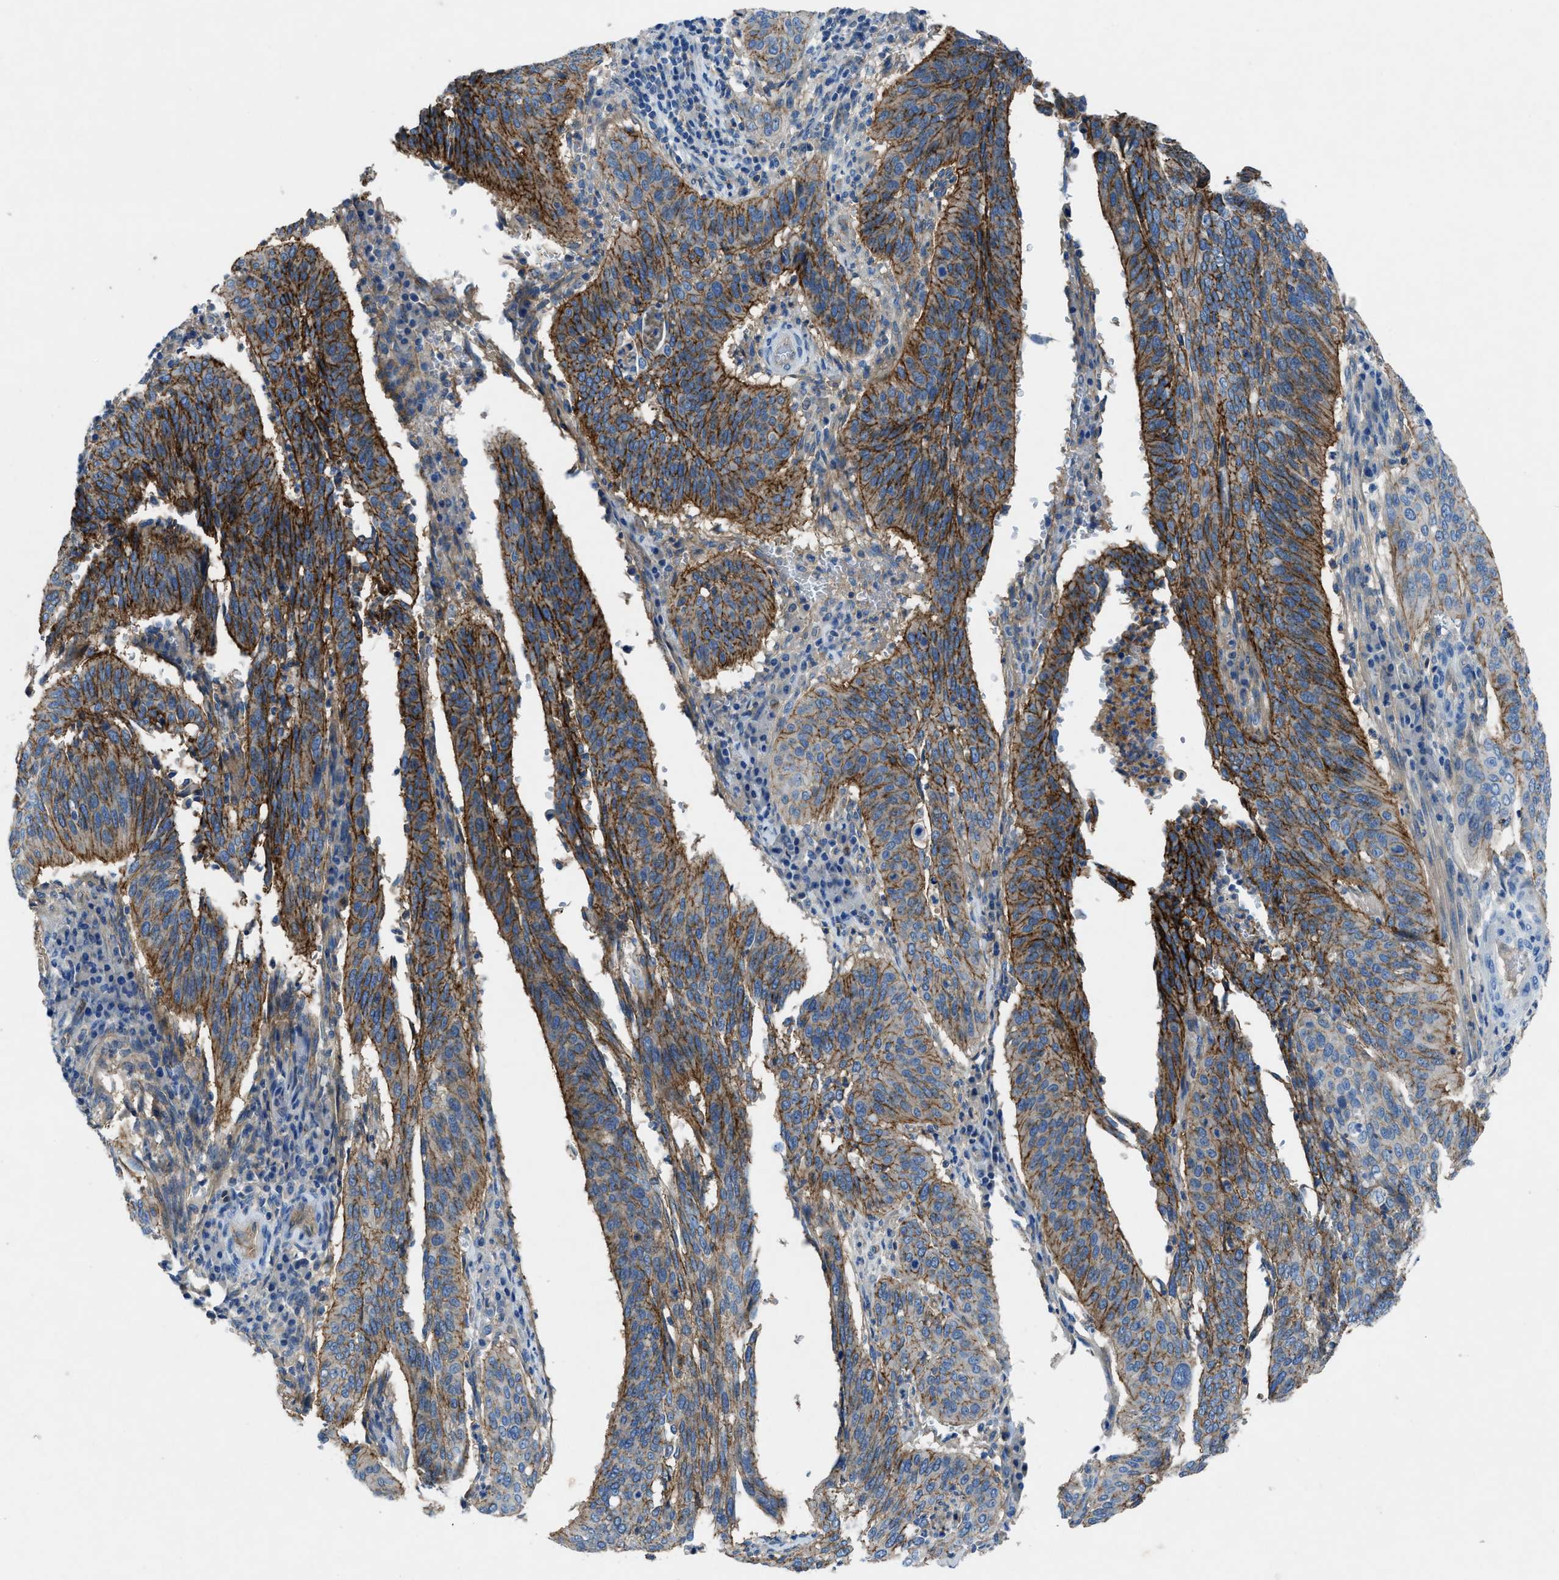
{"staining": {"intensity": "strong", "quantity": ">75%", "location": "cytoplasmic/membranous"}, "tissue": "cervical cancer", "cell_type": "Tumor cells", "image_type": "cancer", "snomed": [{"axis": "morphology", "description": "Normal tissue, NOS"}, {"axis": "morphology", "description": "Squamous cell carcinoma, NOS"}, {"axis": "topography", "description": "Cervix"}], "caption": "A histopathology image of human cervical squamous cell carcinoma stained for a protein exhibits strong cytoplasmic/membranous brown staining in tumor cells.", "gene": "PTGFRN", "patient": {"sex": "female", "age": 39}}